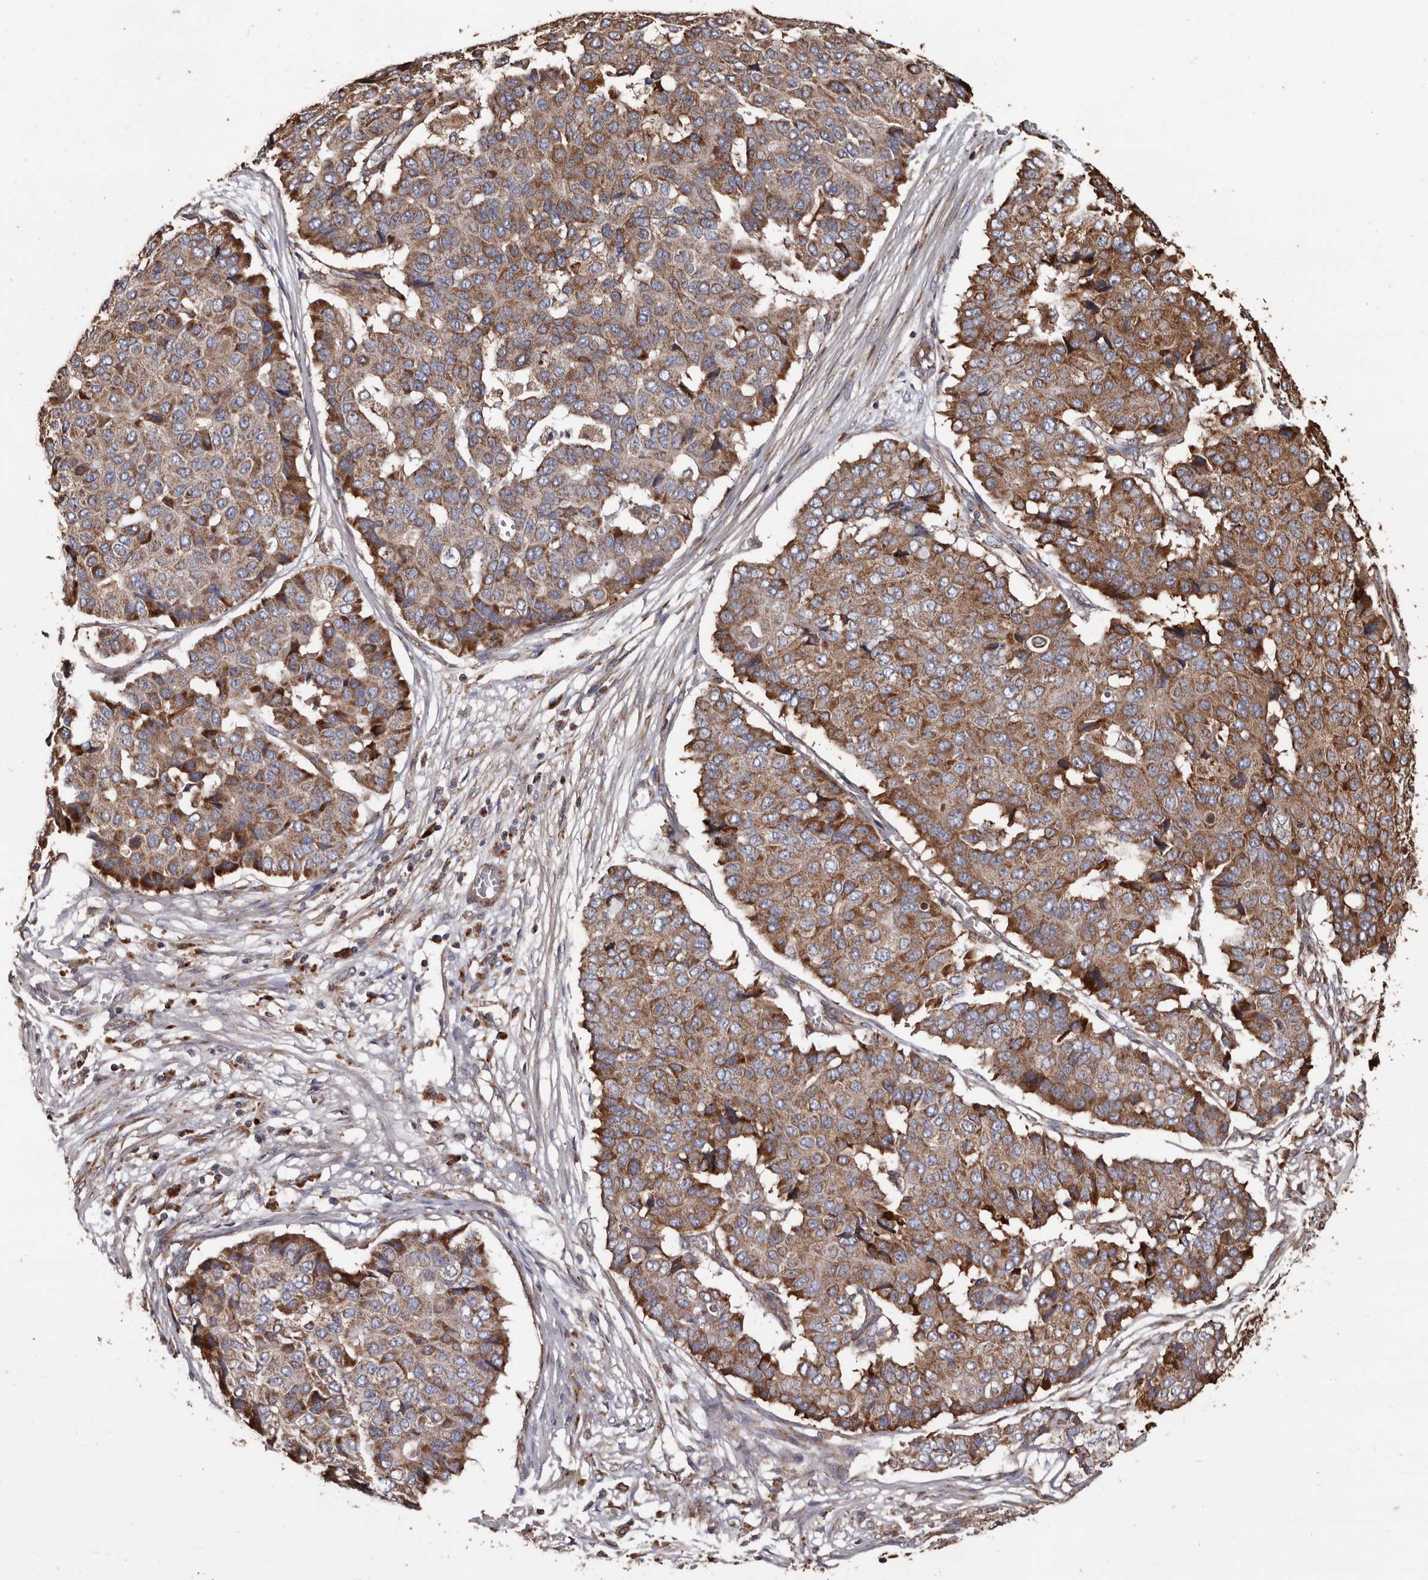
{"staining": {"intensity": "moderate", "quantity": ">75%", "location": "cytoplasmic/membranous"}, "tissue": "pancreatic cancer", "cell_type": "Tumor cells", "image_type": "cancer", "snomed": [{"axis": "morphology", "description": "Adenocarcinoma, NOS"}, {"axis": "topography", "description": "Pancreas"}], "caption": "Immunohistochemistry (DAB (3,3'-diaminobenzidine)) staining of pancreatic cancer (adenocarcinoma) exhibits moderate cytoplasmic/membranous protein positivity in about >75% of tumor cells. (DAB (3,3'-diaminobenzidine) = brown stain, brightfield microscopy at high magnification).", "gene": "OSGIN2", "patient": {"sex": "male", "age": 50}}